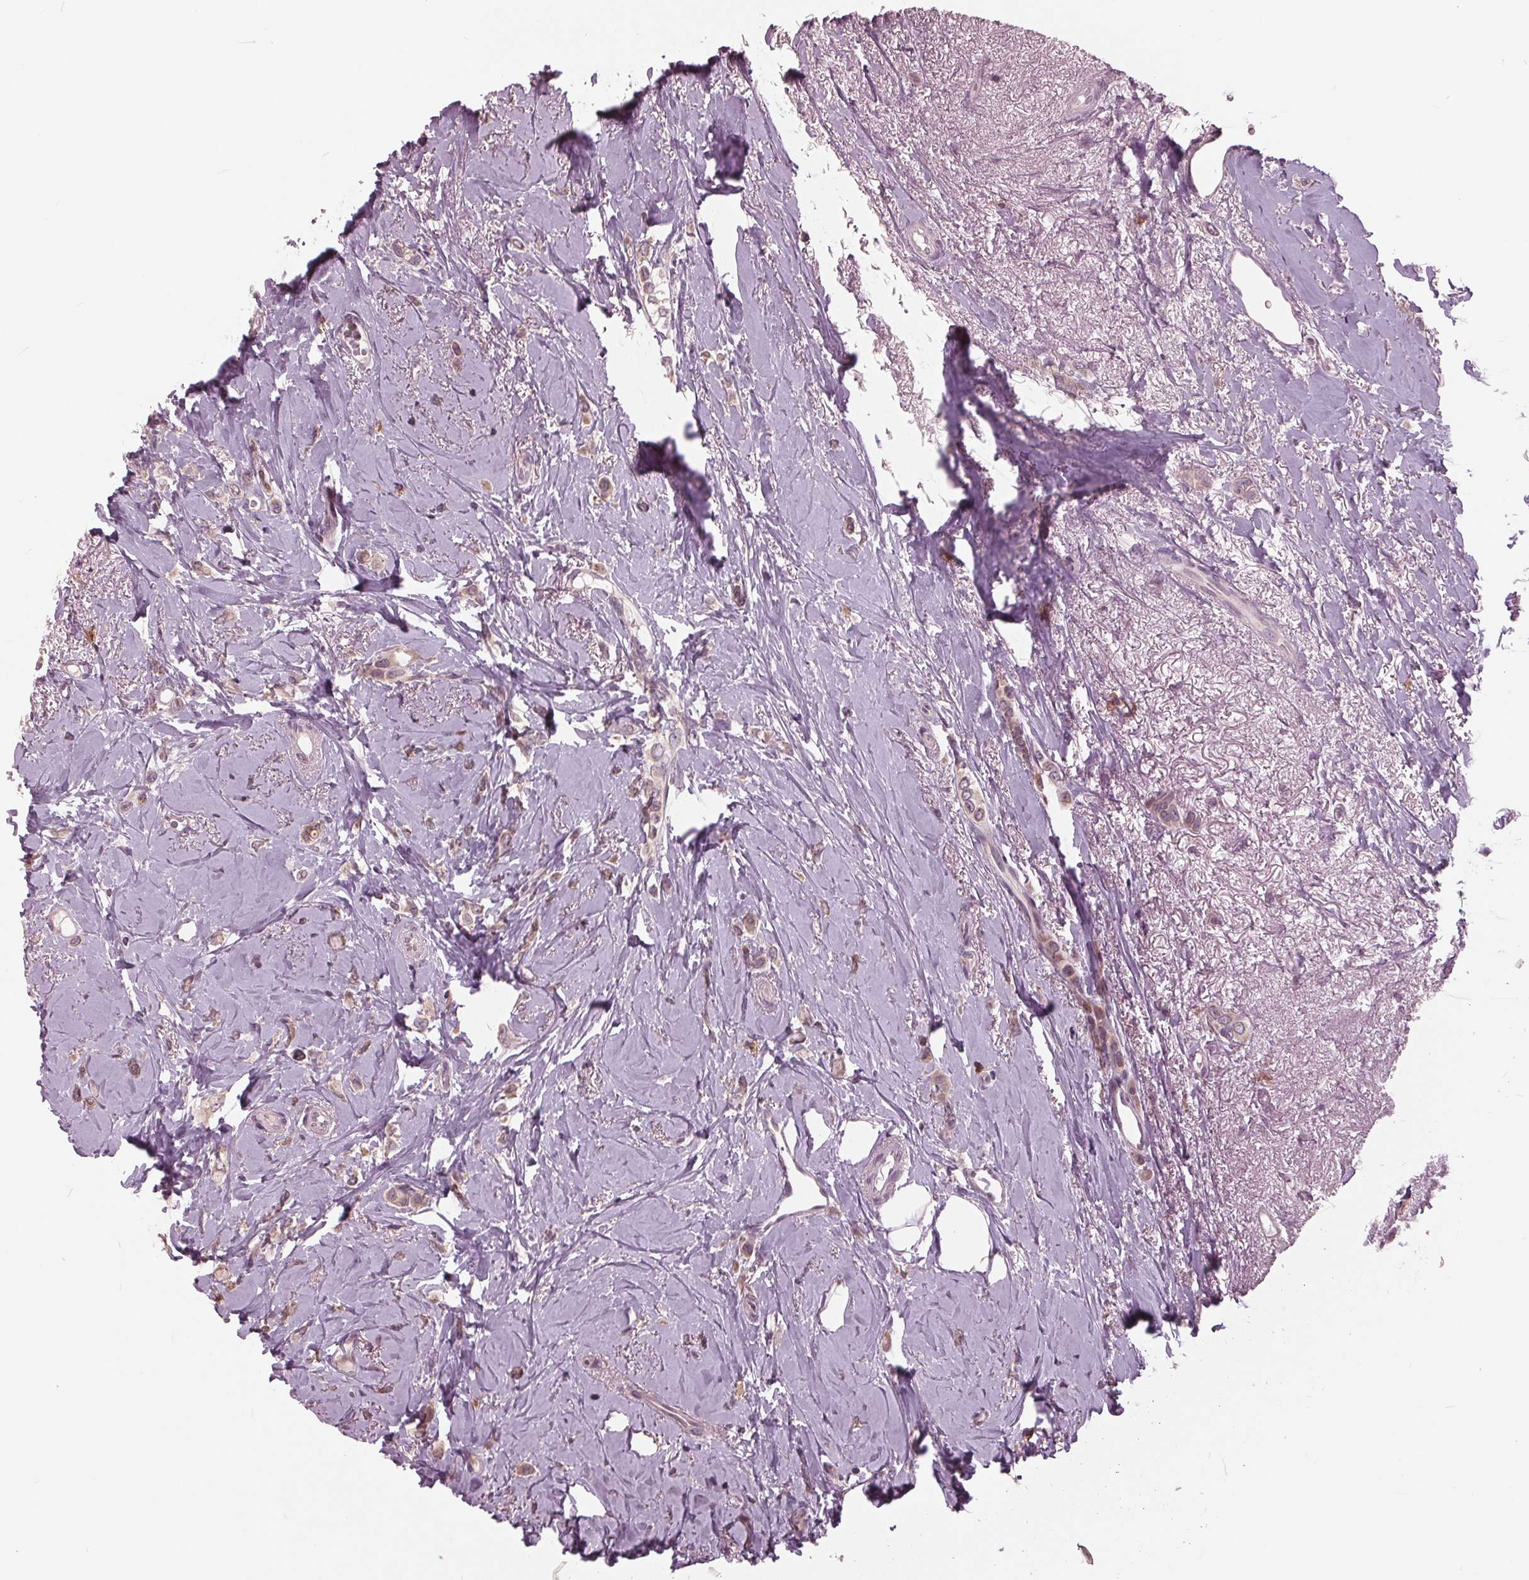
{"staining": {"intensity": "negative", "quantity": "none", "location": "none"}, "tissue": "breast cancer", "cell_type": "Tumor cells", "image_type": "cancer", "snomed": [{"axis": "morphology", "description": "Lobular carcinoma"}, {"axis": "topography", "description": "Breast"}], "caption": "IHC photomicrograph of human breast cancer stained for a protein (brown), which displays no expression in tumor cells. The staining is performed using DAB (3,3'-diaminobenzidine) brown chromogen with nuclei counter-stained in using hematoxylin.", "gene": "SIGLEC6", "patient": {"sex": "female", "age": 66}}